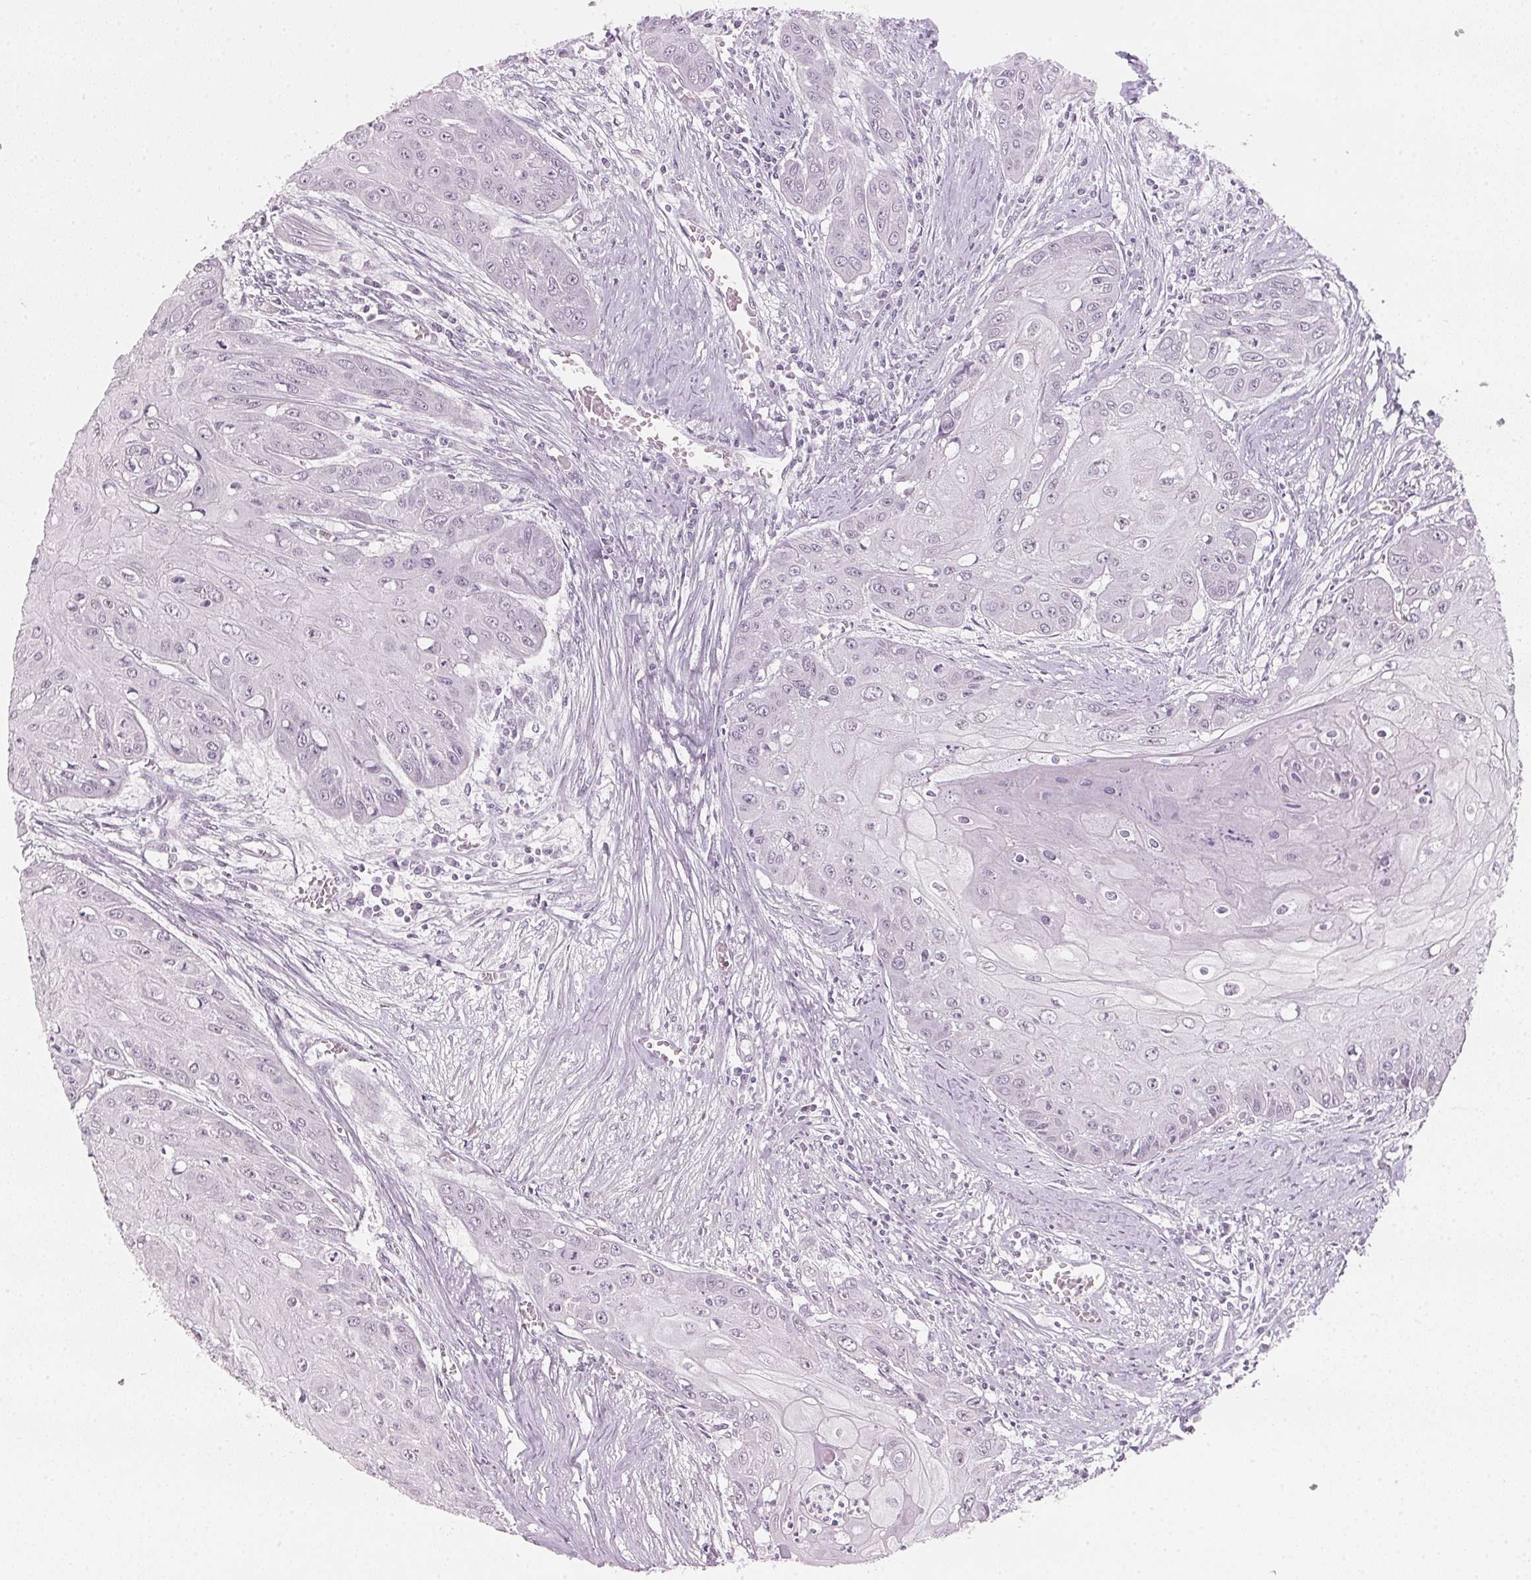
{"staining": {"intensity": "negative", "quantity": "none", "location": "none"}, "tissue": "head and neck cancer", "cell_type": "Tumor cells", "image_type": "cancer", "snomed": [{"axis": "morphology", "description": "Squamous cell carcinoma, NOS"}, {"axis": "topography", "description": "Oral tissue"}, {"axis": "topography", "description": "Head-Neck"}], "caption": "DAB (3,3'-diaminobenzidine) immunohistochemical staining of human head and neck cancer displays no significant expression in tumor cells.", "gene": "DNTTIP2", "patient": {"sex": "male", "age": 71}}